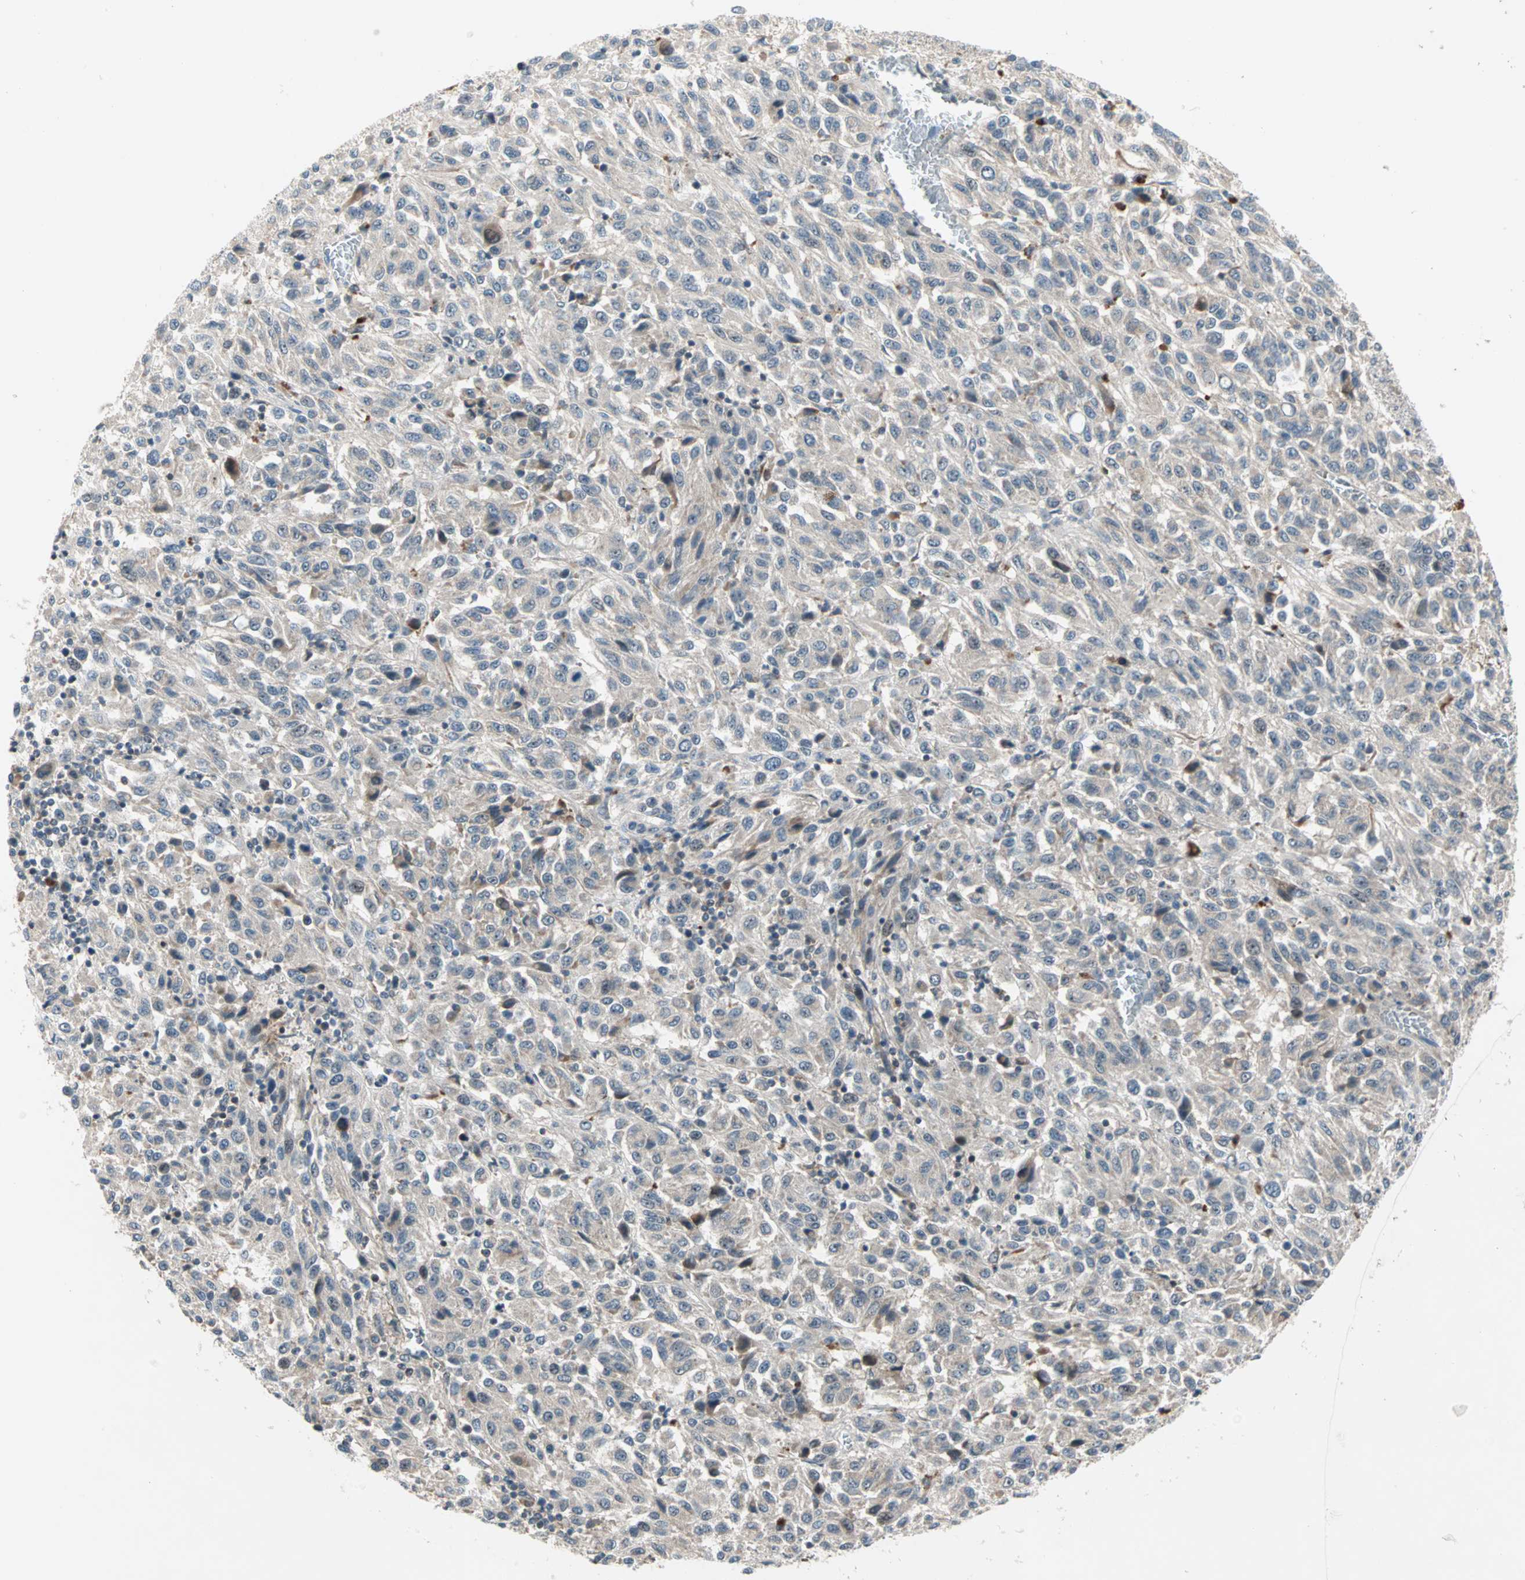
{"staining": {"intensity": "negative", "quantity": "none", "location": "none"}, "tissue": "melanoma", "cell_type": "Tumor cells", "image_type": "cancer", "snomed": [{"axis": "morphology", "description": "Malignant melanoma, Metastatic site"}, {"axis": "topography", "description": "Lung"}], "caption": "A histopathology image of malignant melanoma (metastatic site) stained for a protein displays no brown staining in tumor cells. (Brightfield microscopy of DAB immunohistochemistry at high magnification).", "gene": "PROS1", "patient": {"sex": "male", "age": 64}}